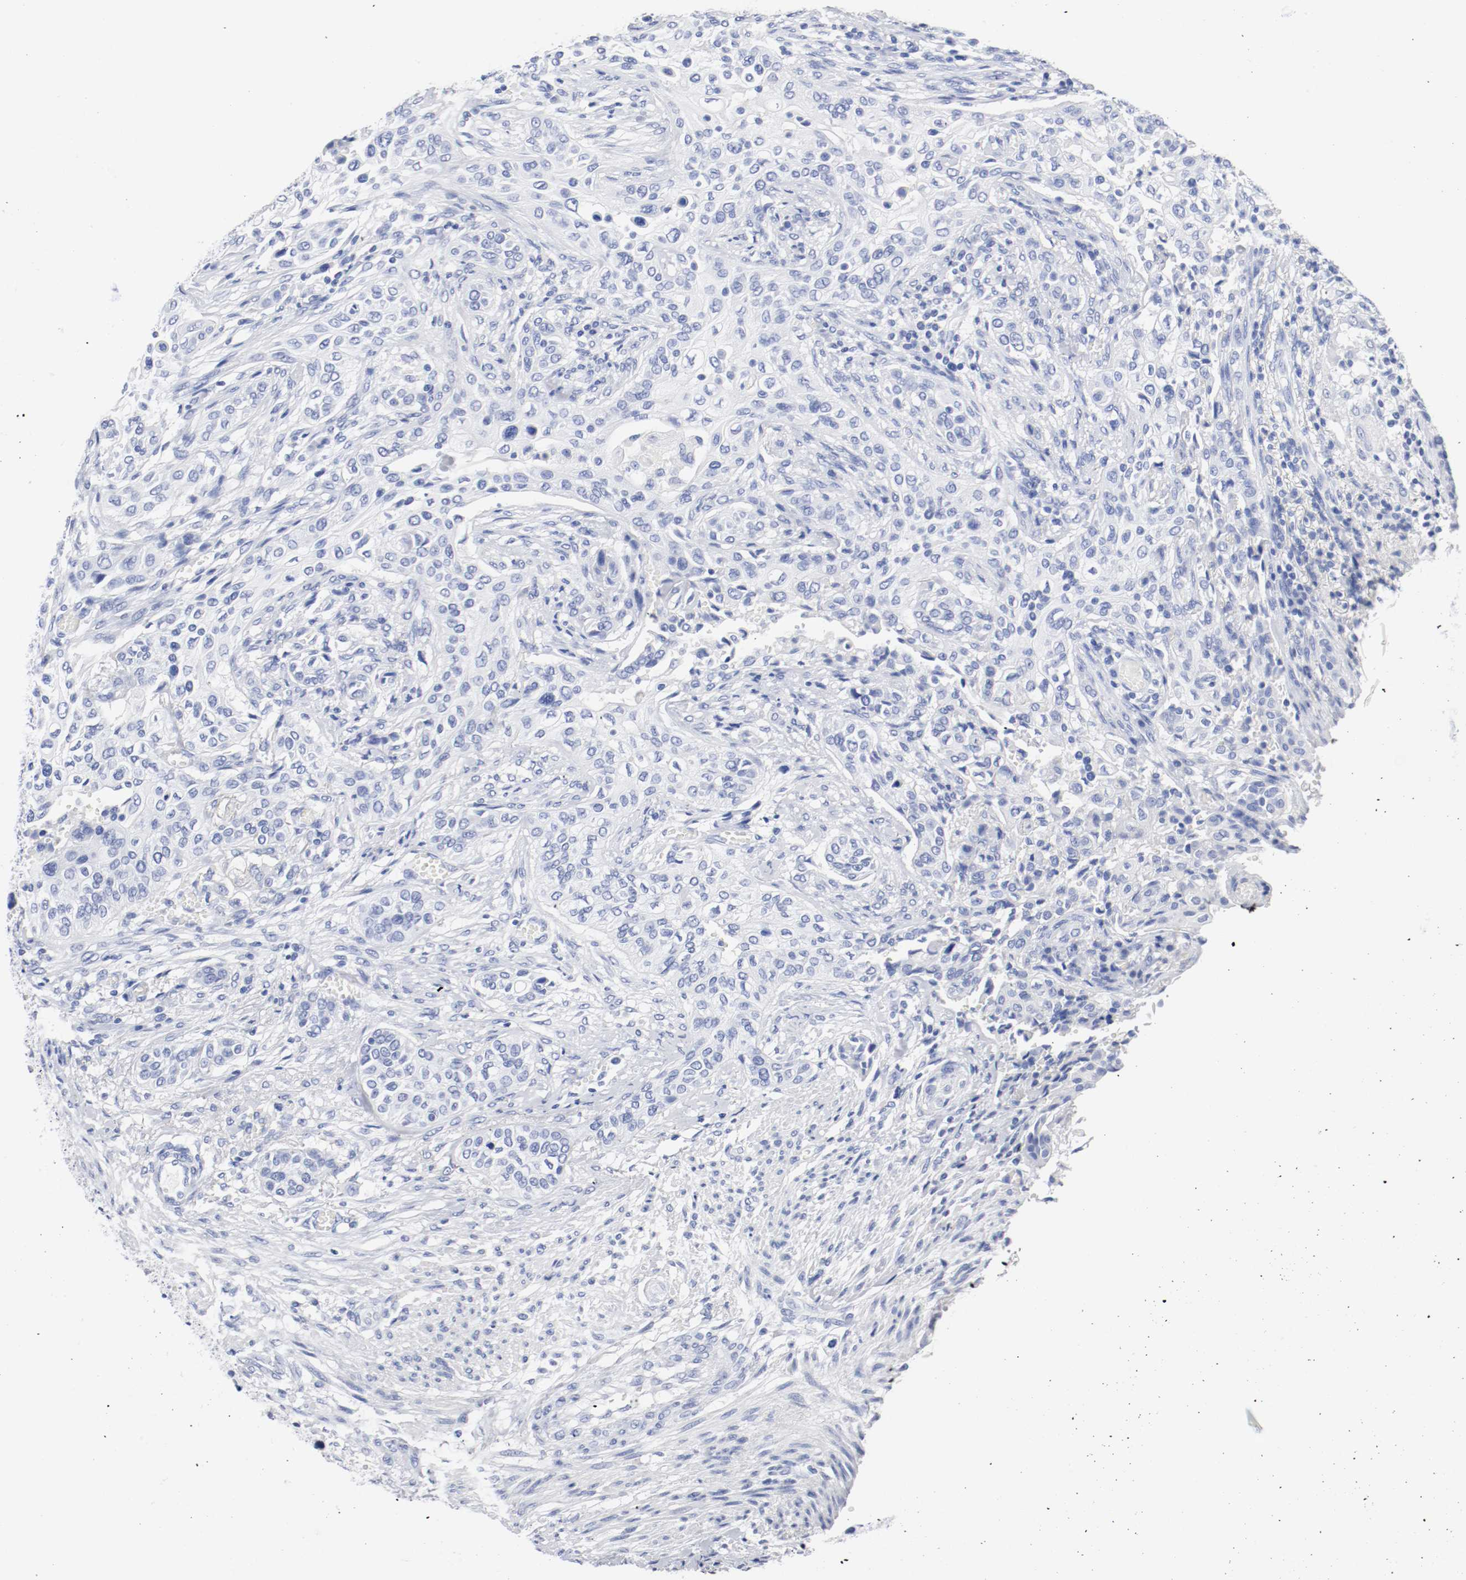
{"staining": {"intensity": "negative", "quantity": "none", "location": "none"}, "tissue": "urothelial cancer", "cell_type": "Tumor cells", "image_type": "cancer", "snomed": [{"axis": "morphology", "description": "Urothelial carcinoma, High grade"}, {"axis": "topography", "description": "Urinary bladder"}], "caption": "This photomicrograph is of urothelial carcinoma (high-grade) stained with immunohistochemistry to label a protein in brown with the nuclei are counter-stained blue. There is no staining in tumor cells.", "gene": "GAD1", "patient": {"sex": "male", "age": 74}}